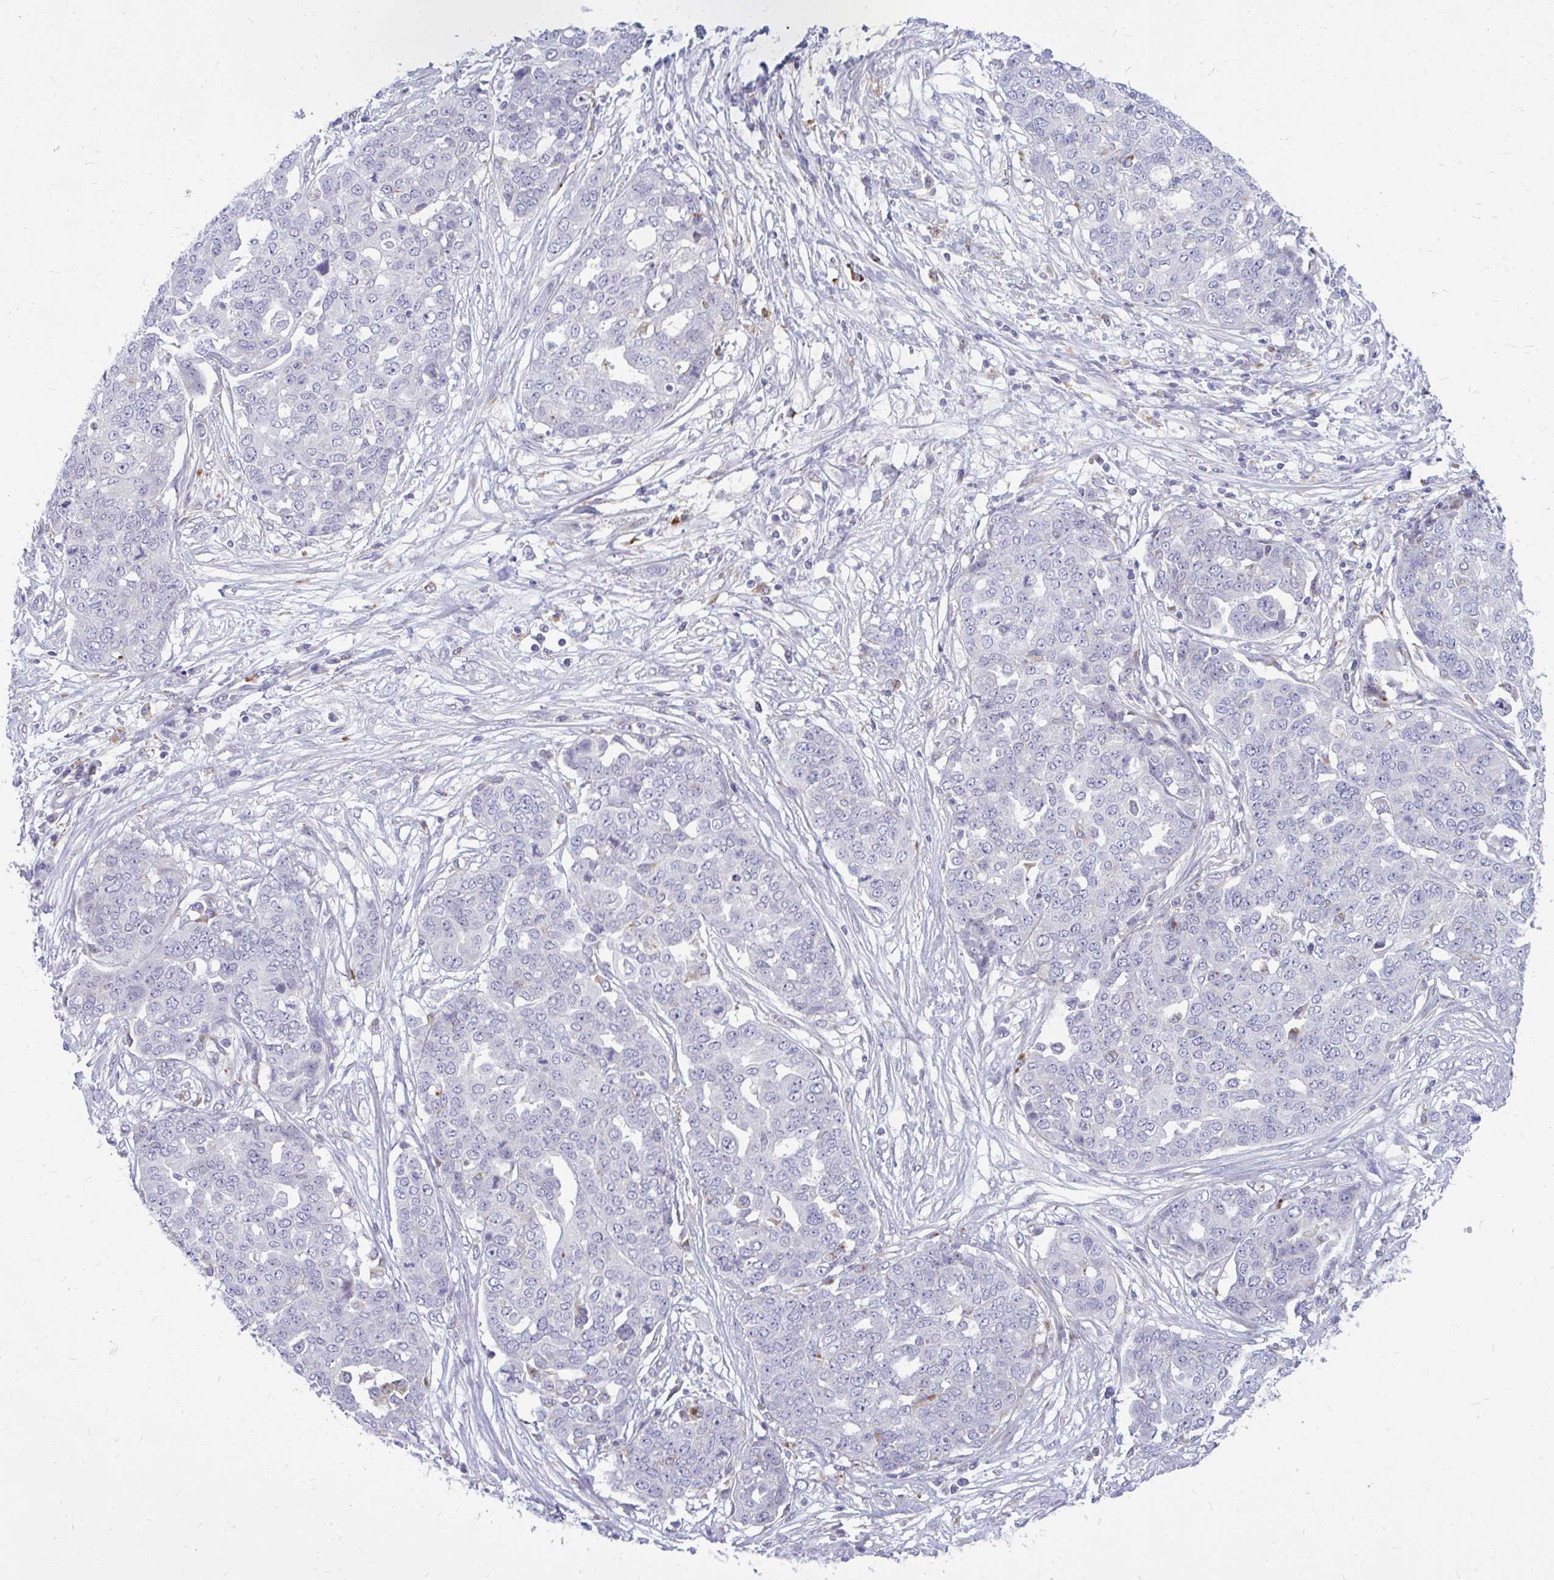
{"staining": {"intensity": "negative", "quantity": "none", "location": "none"}, "tissue": "ovarian cancer", "cell_type": "Tumor cells", "image_type": "cancer", "snomed": [{"axis": "morphology", "description": "Cystadenocarcinoma, serous, NOS"}, {"axis": "topography", "description": "Soft tissue"}, {"axis": "topography", "description": "Ovary"}], "caption": "Tumor cells show no significant protein staining in ovarian cancer (serous cystadenocarcinoma).", "gene": "ZSCAN25", "patient": {"sex": "female", "age": 57}}